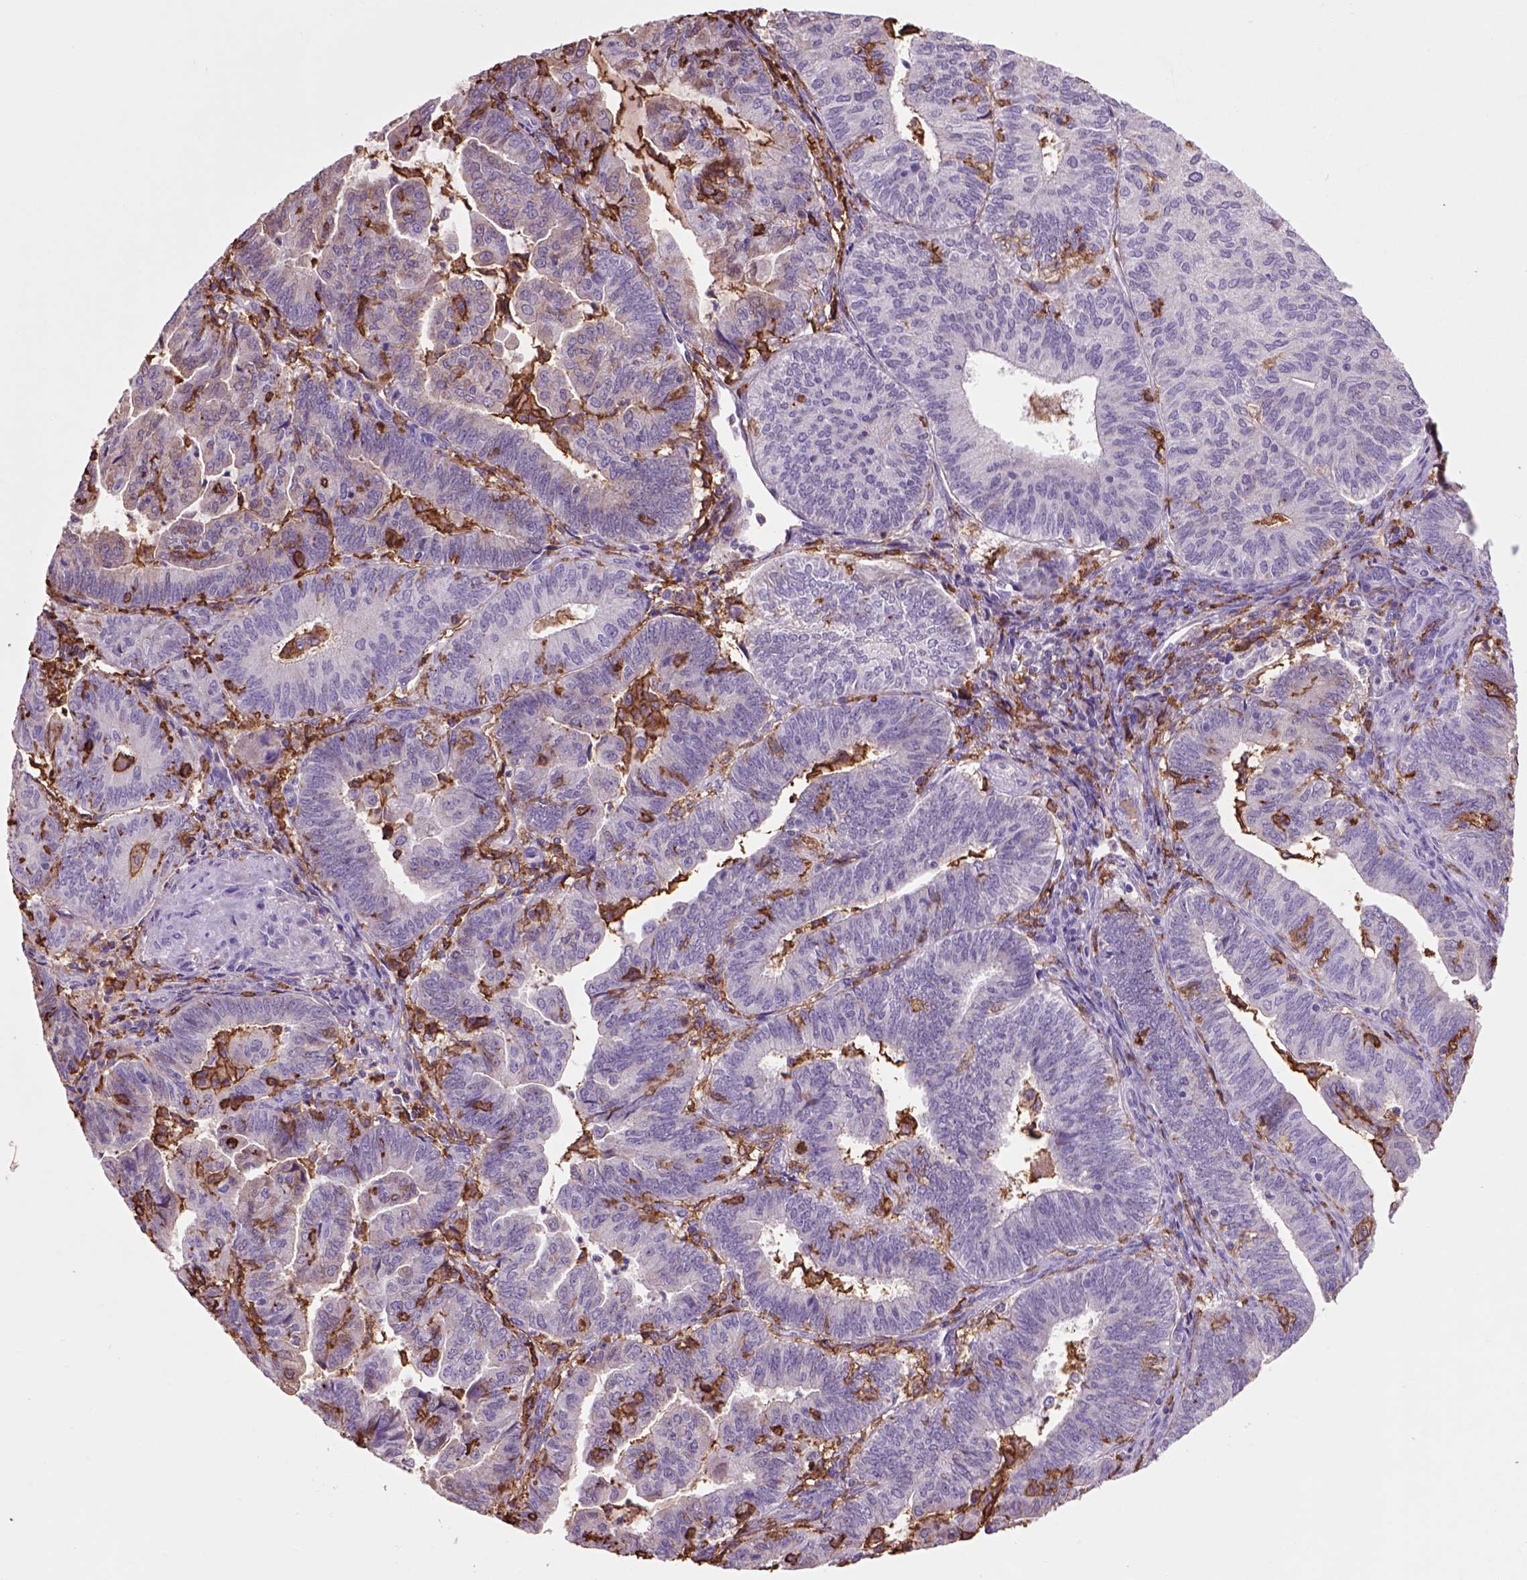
{"staining": {"intensity": "negative", "quantity": "none", "location": "none"}, "tissue": "endometrial cancer", "cell_type": "Tumor cells", "image_type": "cancer", "snomed": [{"axis": "morphology", "description": "Adenocarcinoma, NOS"}, {"axis": "topography", "description": "Endometrium"}], "caption": "Immunohistochemistry (IHC) micrograph of neoplastic tissue: endometrial cancer (adenocarcinoma) stained with DAB (3,3'-diaminobenzidine) displays no significant protein staining in tumor cells.", "gene": "CD14", "patient": {"sex": "female", "age": 82}}